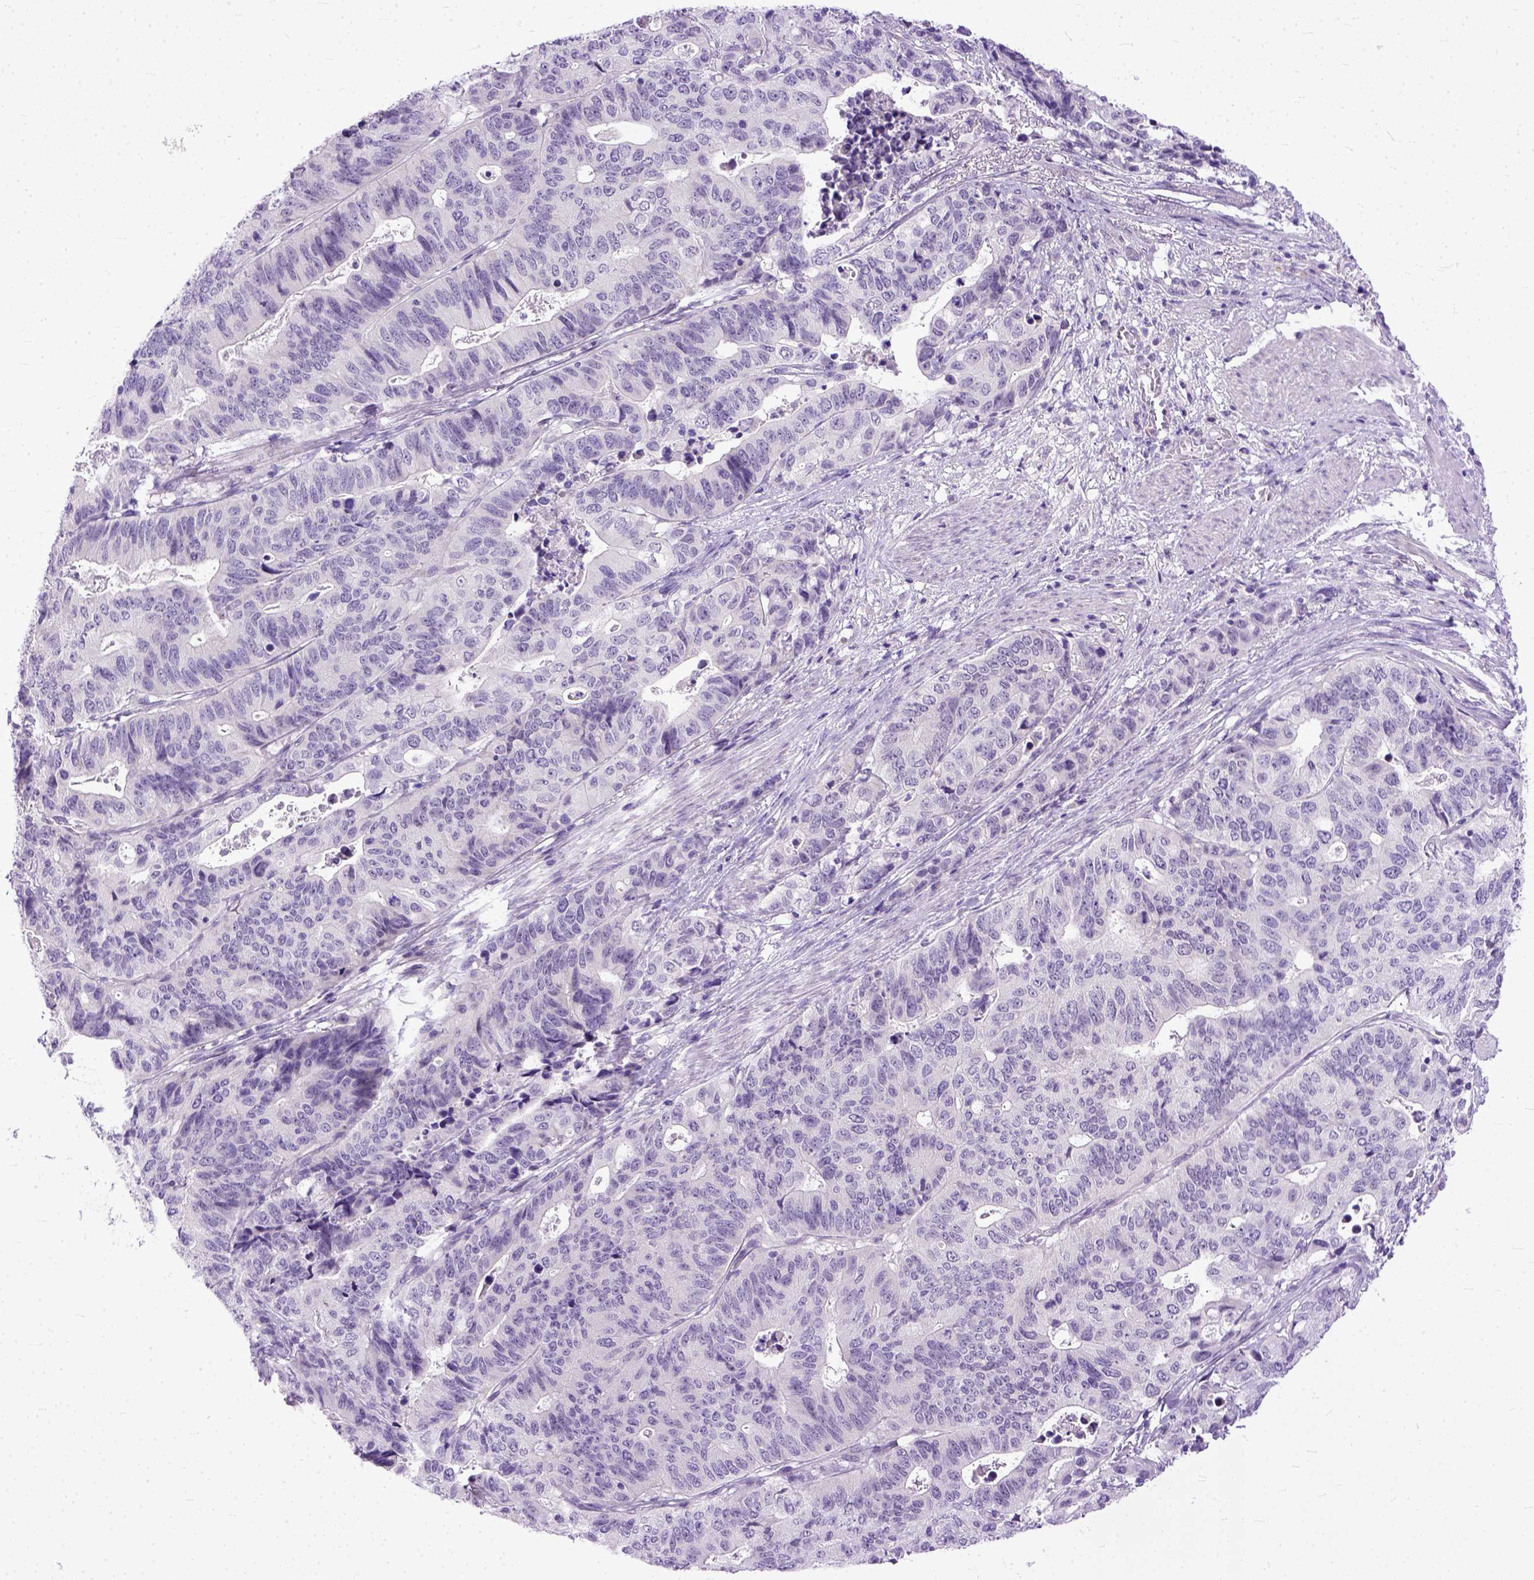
{"staining": {"intensity": "negative", "quantity": "none", "location": "none"}, "tissue": "stomach cancer", "cell_type": "Tumor cells", "image_type": "cancer", "snomed": [{"axis": "morphology", "description": "Adenocarcinoma, NOS"}, {"axis": "topography", "description": "Stomach, upper"}], "caption": "The histopathology image demonstrates no significant expression in tumor cells of adenocarcinoma (stomach).", "gene": "TCEAL7", "patient": {"sex": "female", "age": 67}}